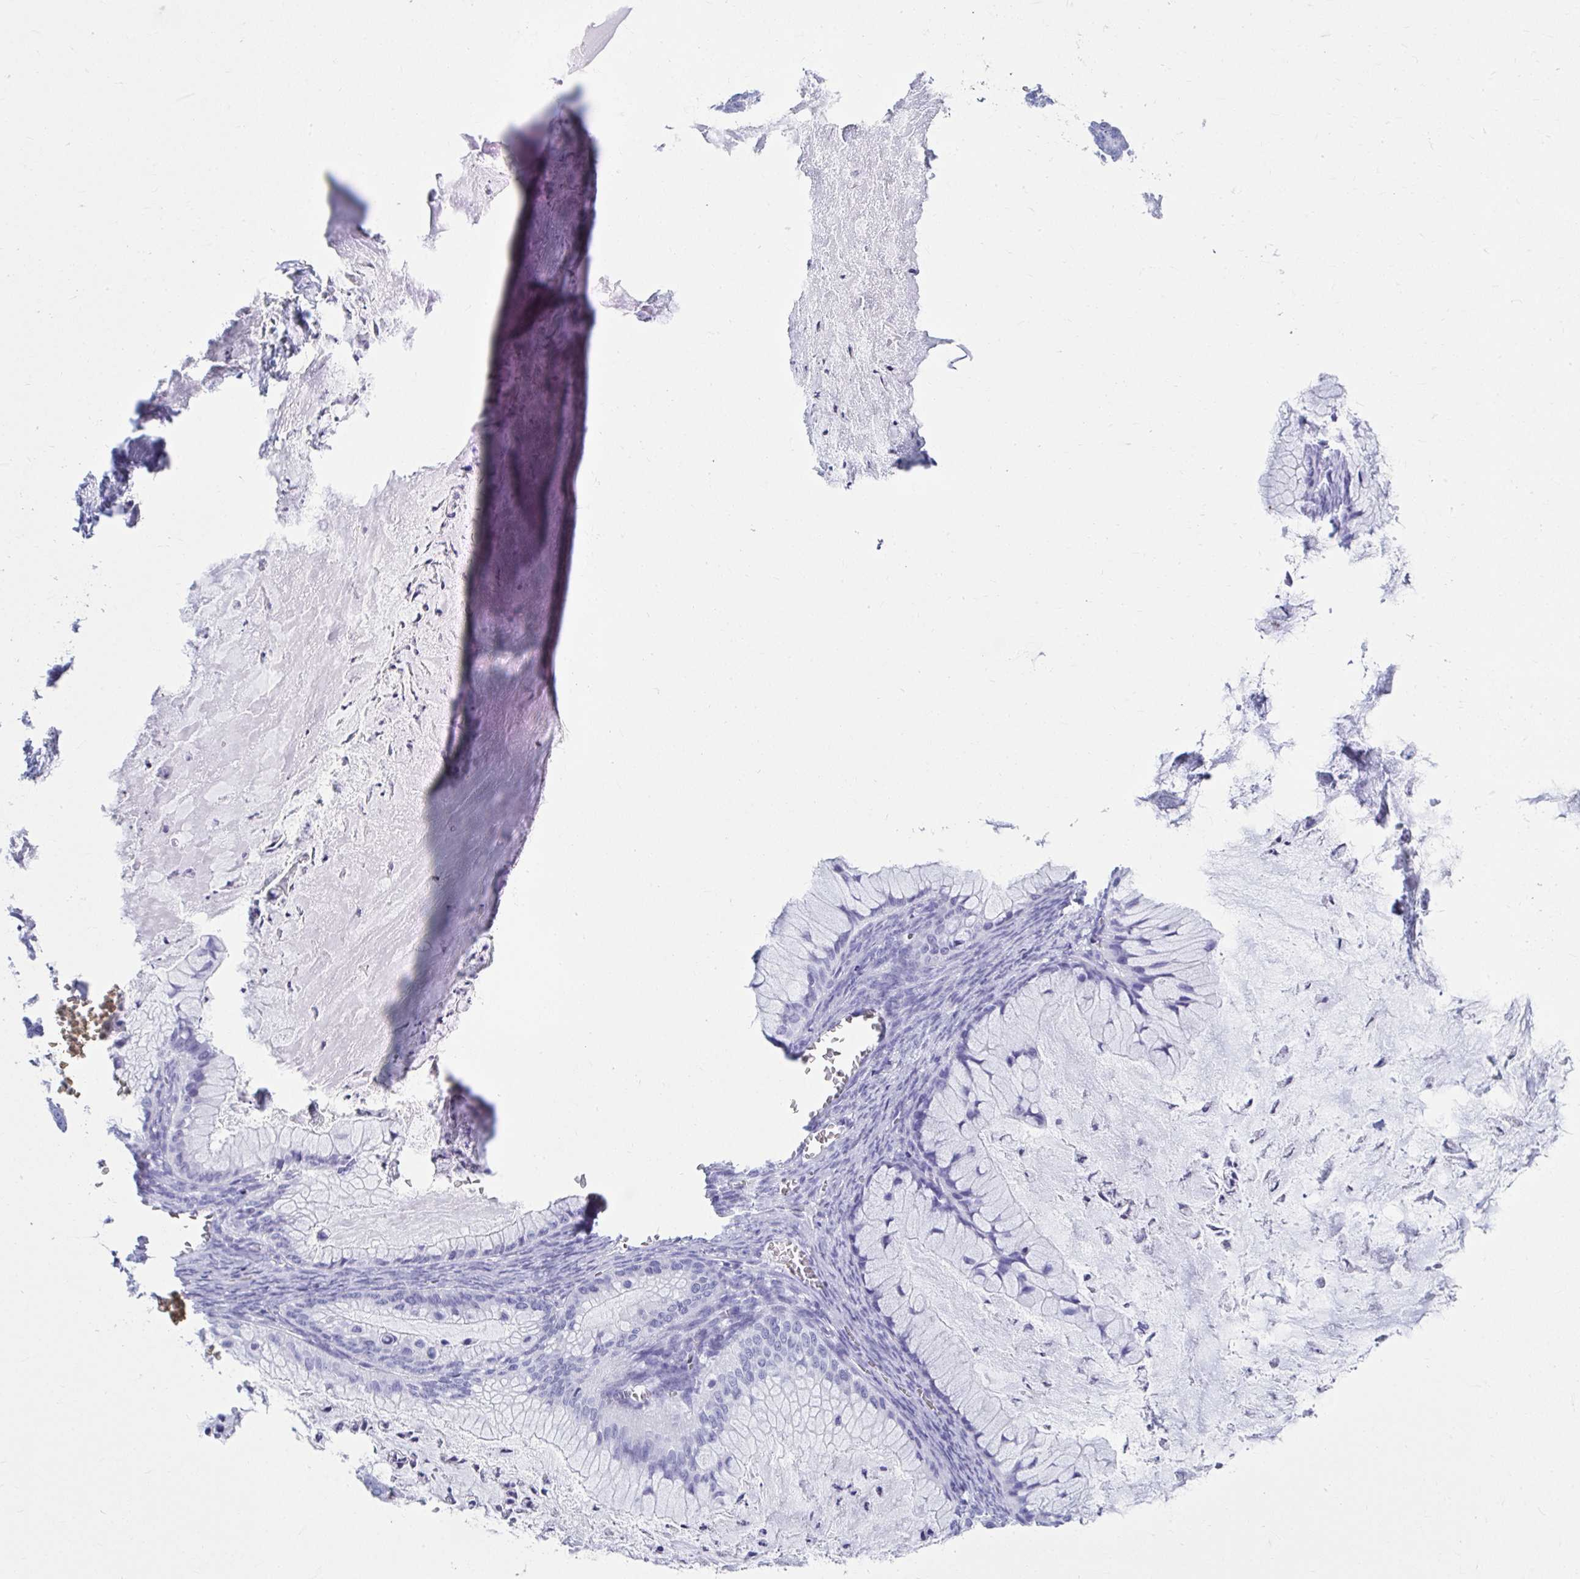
{"staining": {"intensity": "negative", "quantity": "none", "location": "none"}, "tissue": "ovarian cancer", "cell_type": "Tumor cells", "image_type": "cancer", "snomed": [{"axis": "morphology", "description": "Cystadenocarcinoma, mucinous, NOS"}, {"axis": "topography", "description": "Ovary"}], "caption": "Immunohistochemistry image of human ovarian cancer stained for a protein (brown), which shows no positivity in tumor cells. The staining was performed using DAB (3,3'-diaminobenzidine) to visualize the protein expression in brown, while the nuclei were stained in blue with hematoxylin (Magnification: 20x).", "gene": "ATP4B", "patient": {"sex": "female", "age": 72}}